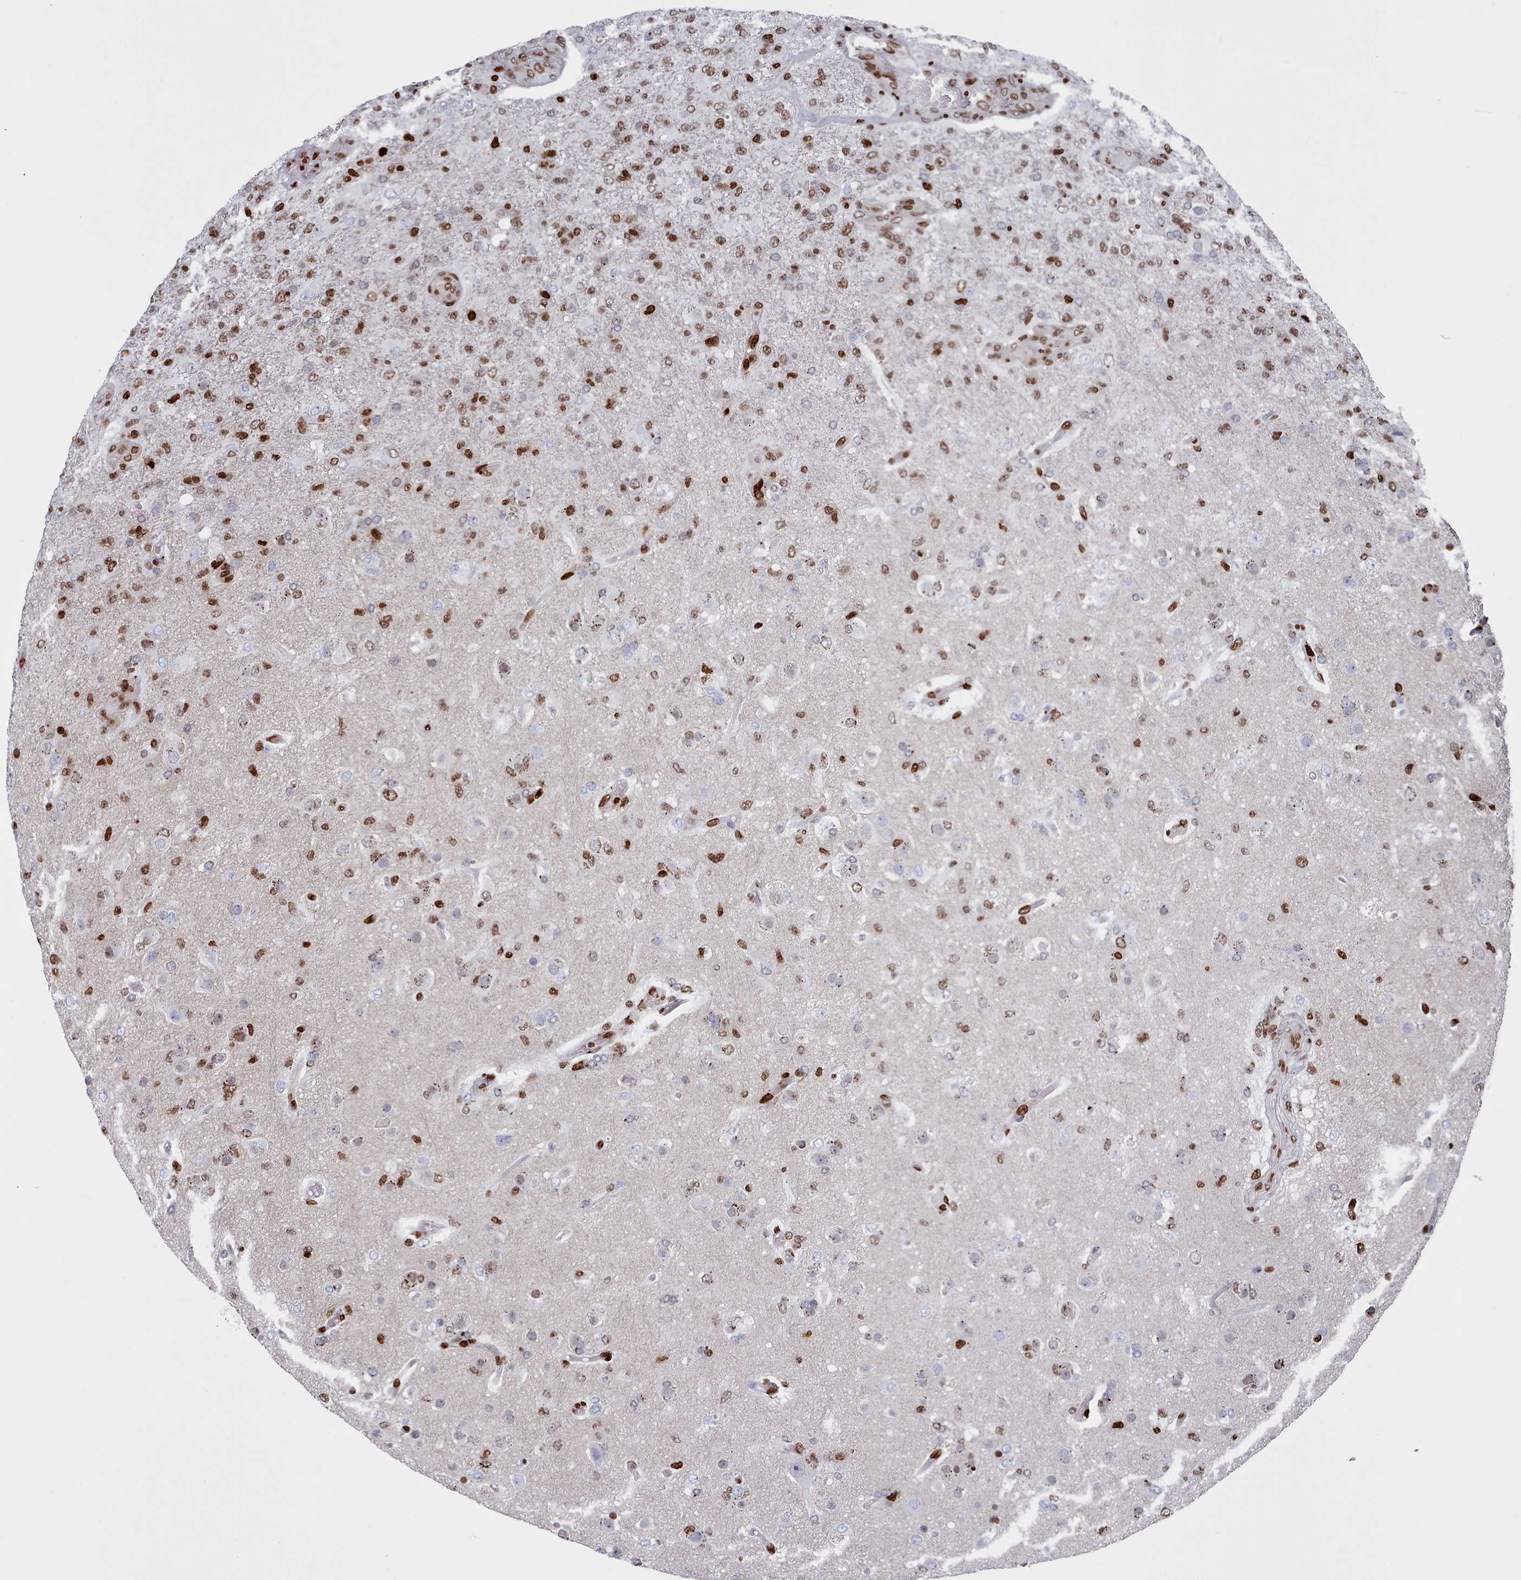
{"staining": {"intensity": "moderate", "quantity": ">75%", "location": "nuclear"}, "tissue": "glioma", "cell_type": "Tumor cells", "image_type": "cancer", "snomed": [{"axis": "morphology", "description": "Glioma, malignant, High grade"}, {"axis": "topography", "description": "Brain"}], "caption": "Human glioma stained with a protein marker demonstrates moderate staining in tumor cells.", "gene": "PCDHB12", "patient": {"sex": "female", "age": 74}}